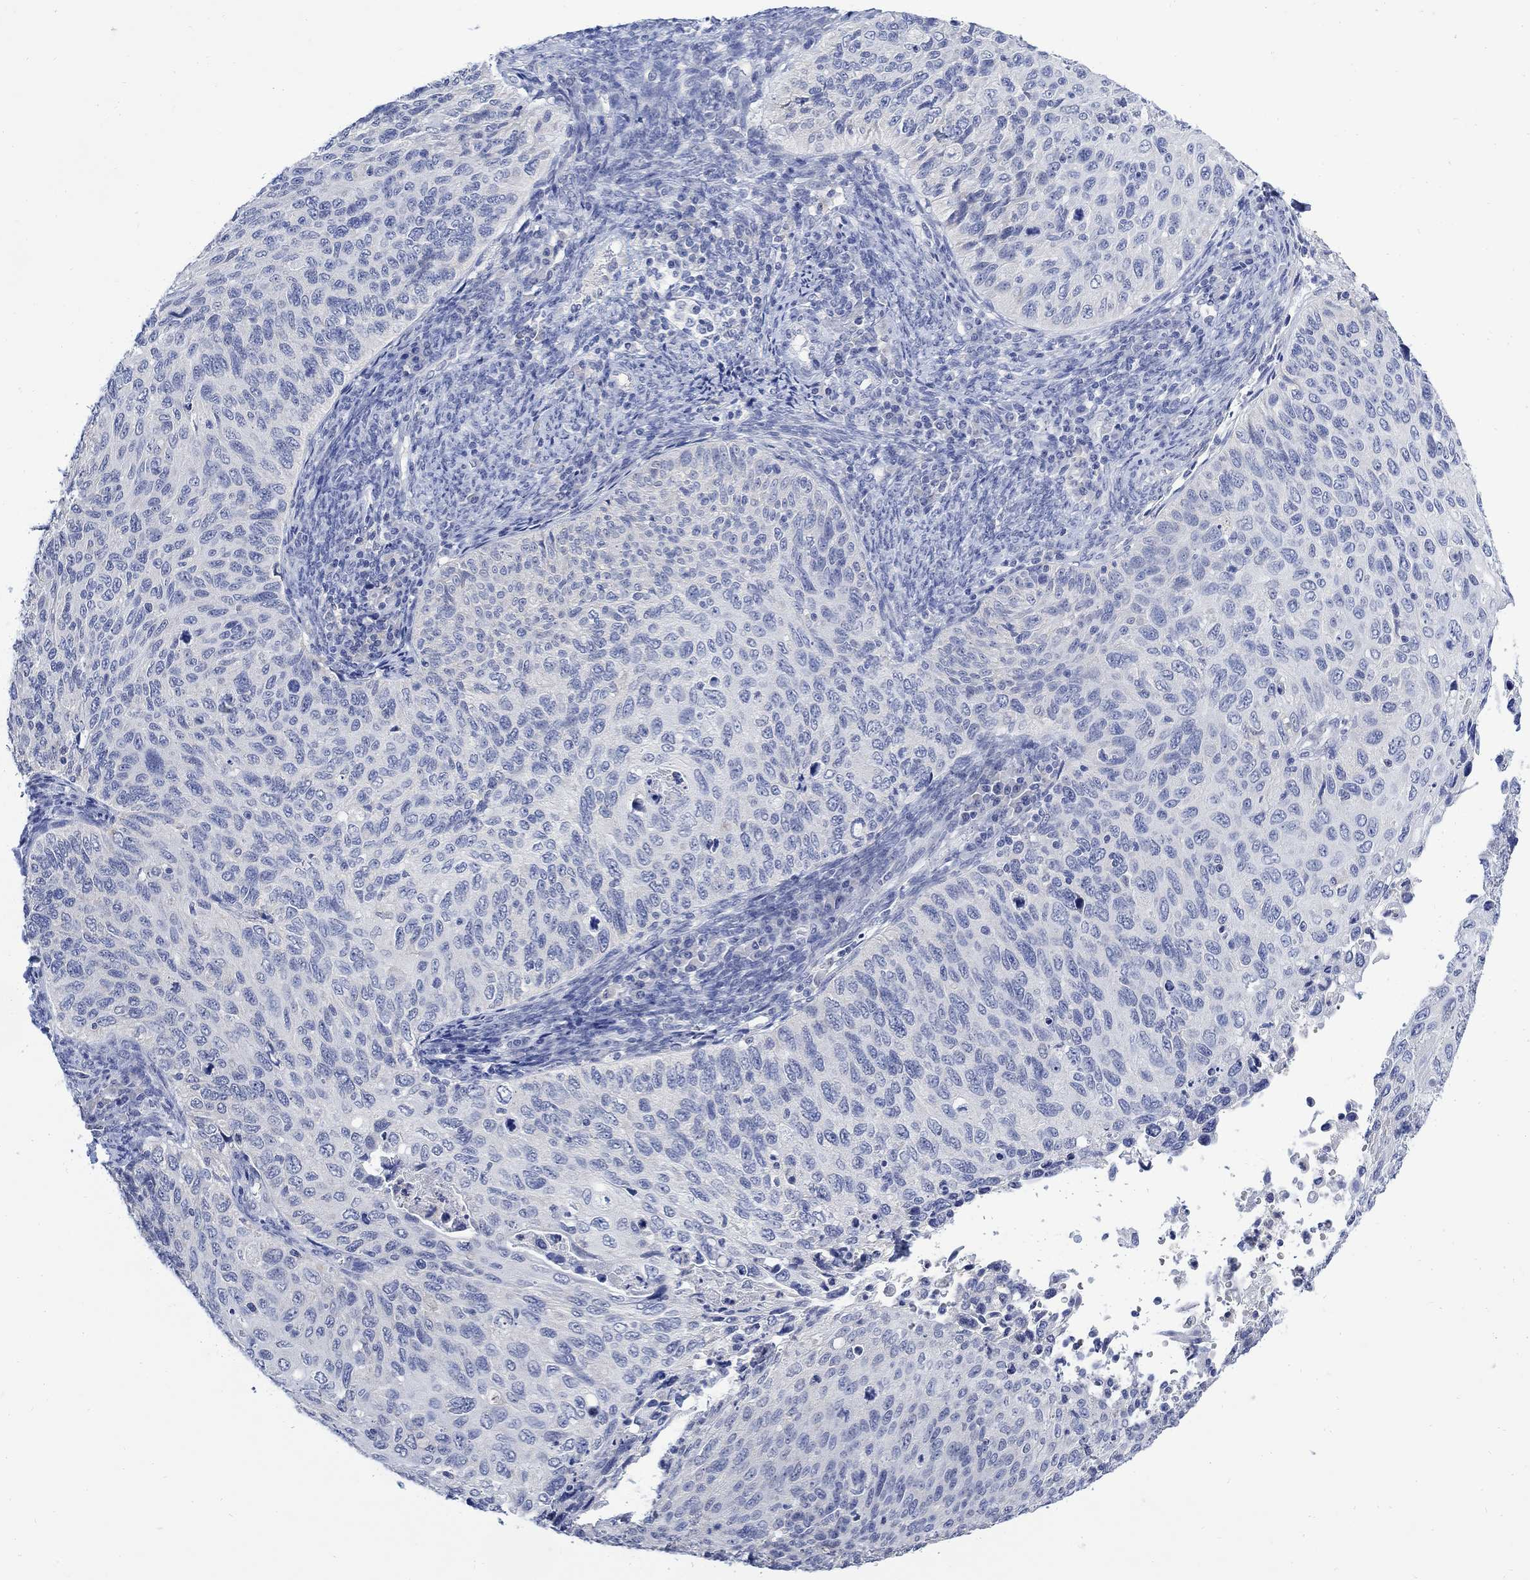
{"staining": {"intensity": "negative", "quantity": "none", "location": "none"}, "tissue": "cervical cancer", "cell_type": "Tumor cells", "image_type": "cancer", "snomed": [{"axis": "morphology", "description": "Squamous cell carcinoma, NOS"}, {"axis": "topography", "description": "Cervix"}], "caption": "This micrograph is of squamous cell carcinoma (cervical) stained with immunohistochemistry (IHC) to label a protein in brown with the nuclei are counter-stained blue. There is no expression in tumor cells.", "gene": "FBP2", "patient": {"sex": "female", "age": 70}}